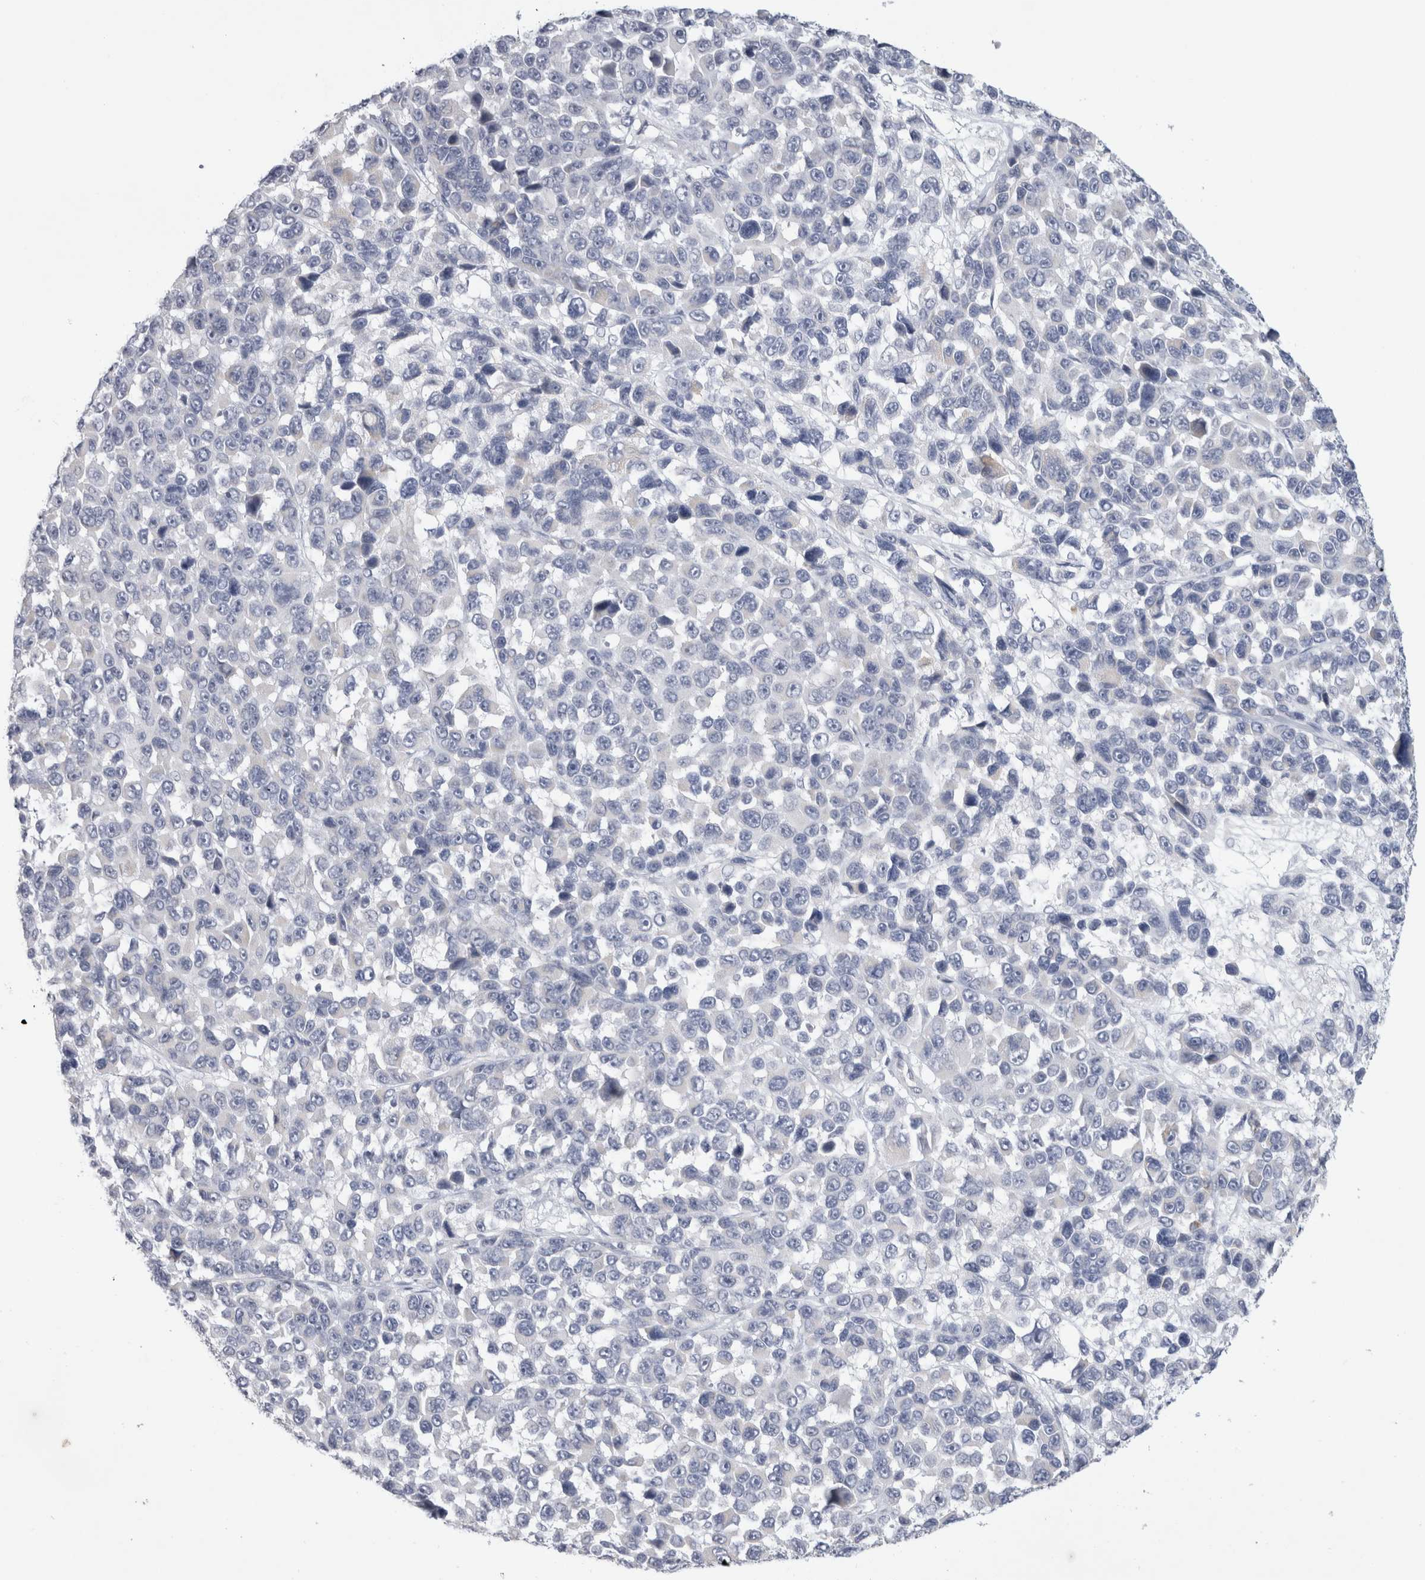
{"staining": {"intensity": "negative", "quantity": "none", "location": "none"}, "tissue": "melanoma", "cell_type": "Tumor cells", "image_type": "cancer", "snomed": [{"axis": "morphology", "description": "Malignant melanoma, NOS"}, {"axis": "topography", "description": "Skin"}], "caption": "The histopathology image exhibits no staining of tumor cells in malignant melanoma.", "gene": "TONSL", "patient": {"sex": "male", "age": 53}}